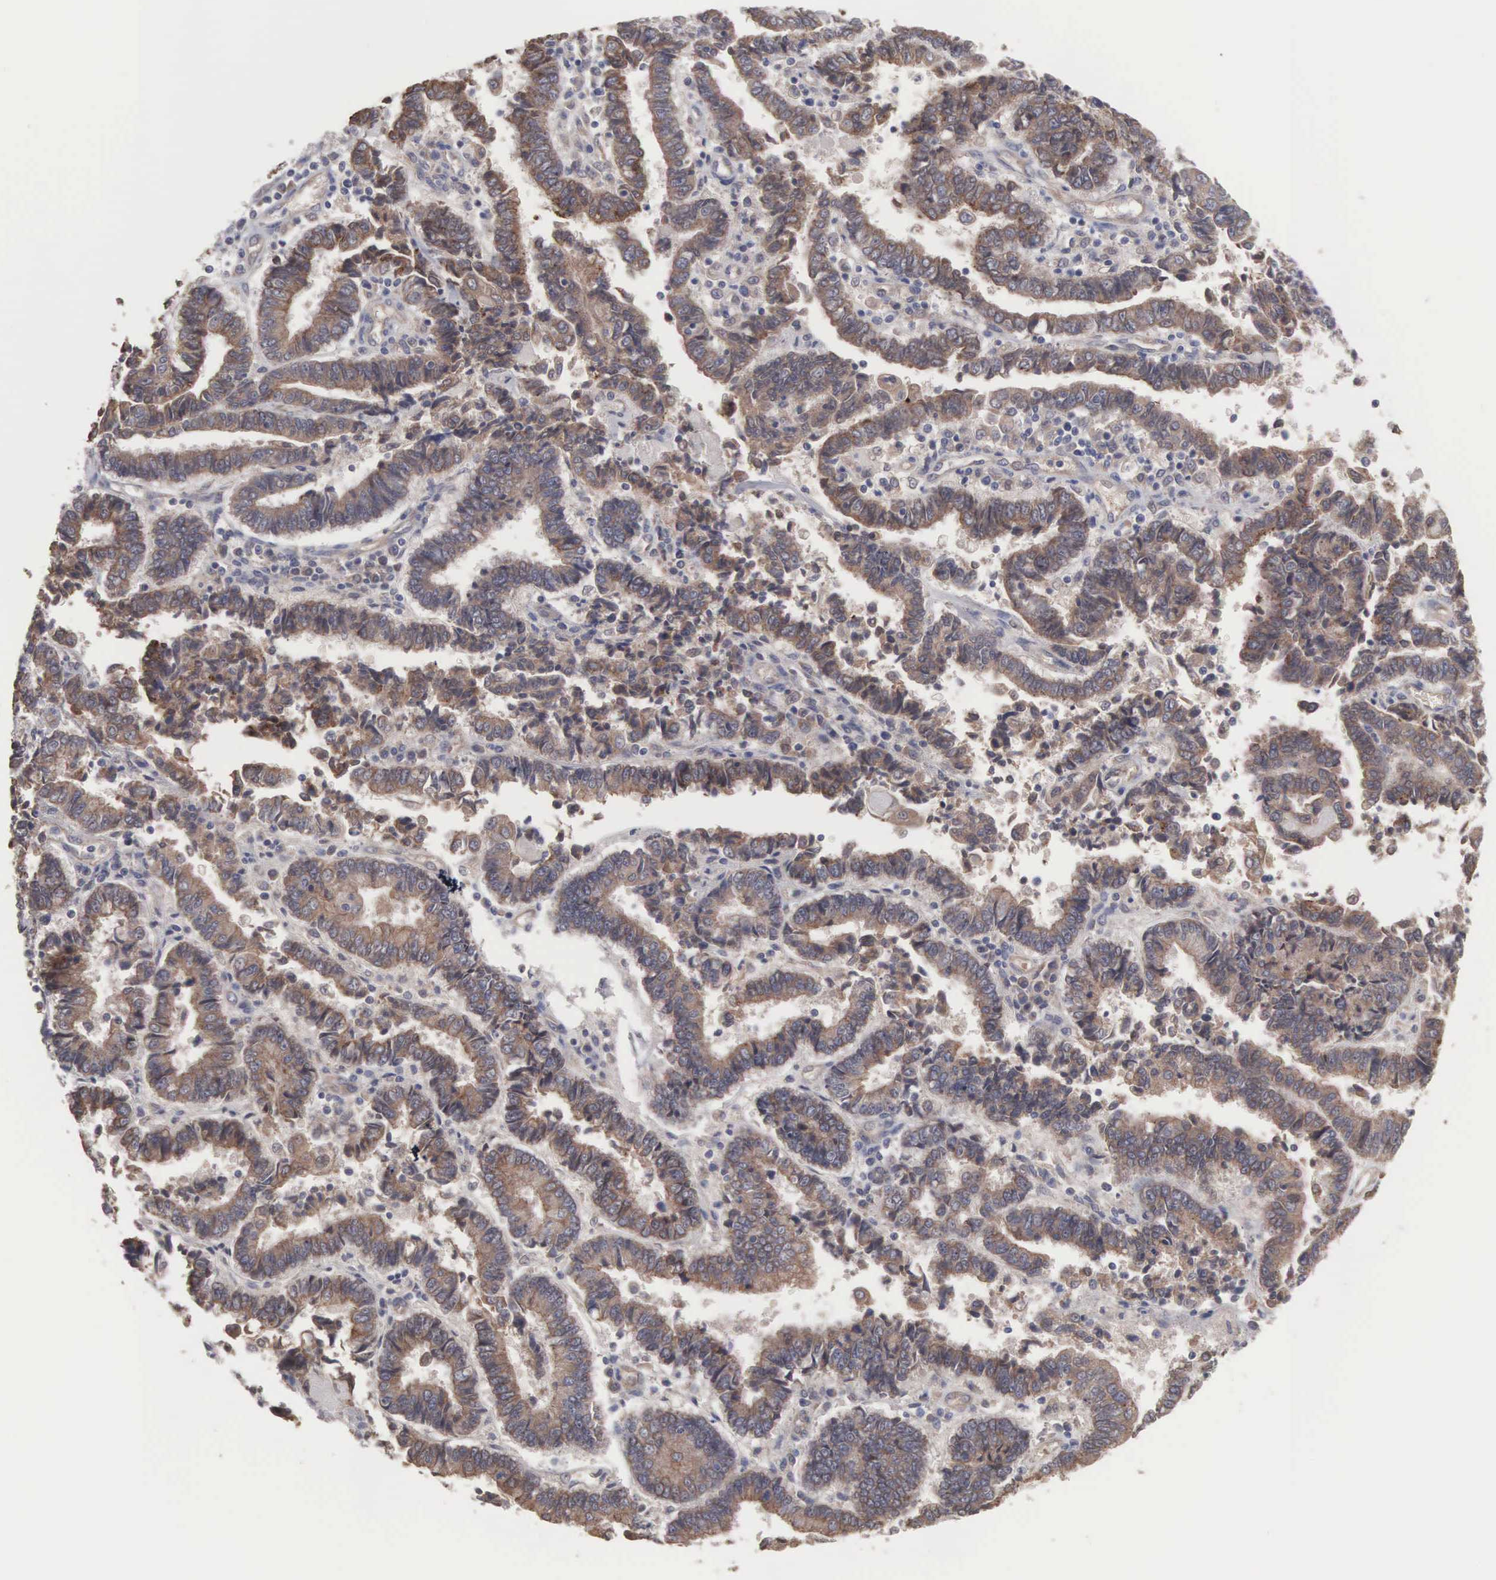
{"staining": {"intensity": "moderate", "quantity": ">75%", "location": "cytoplasmic/membranous"}, "tissue": "endometrial cancer", "cell_type": "Tumor cells", "image_type": "cancer", "snomed": [{"axis": "morphology", "description": "Adenocarcinoma, NOS"}, {"axis": "topography", "description": "Endometrium"}], "caption": "Endometrial adenocarcinoma stained for a protein exhibits moderate cytoplasmic/membranous positivity in tumor cells.", "gene": "INF2", "patient": {"sex": "female", "age": 75}}